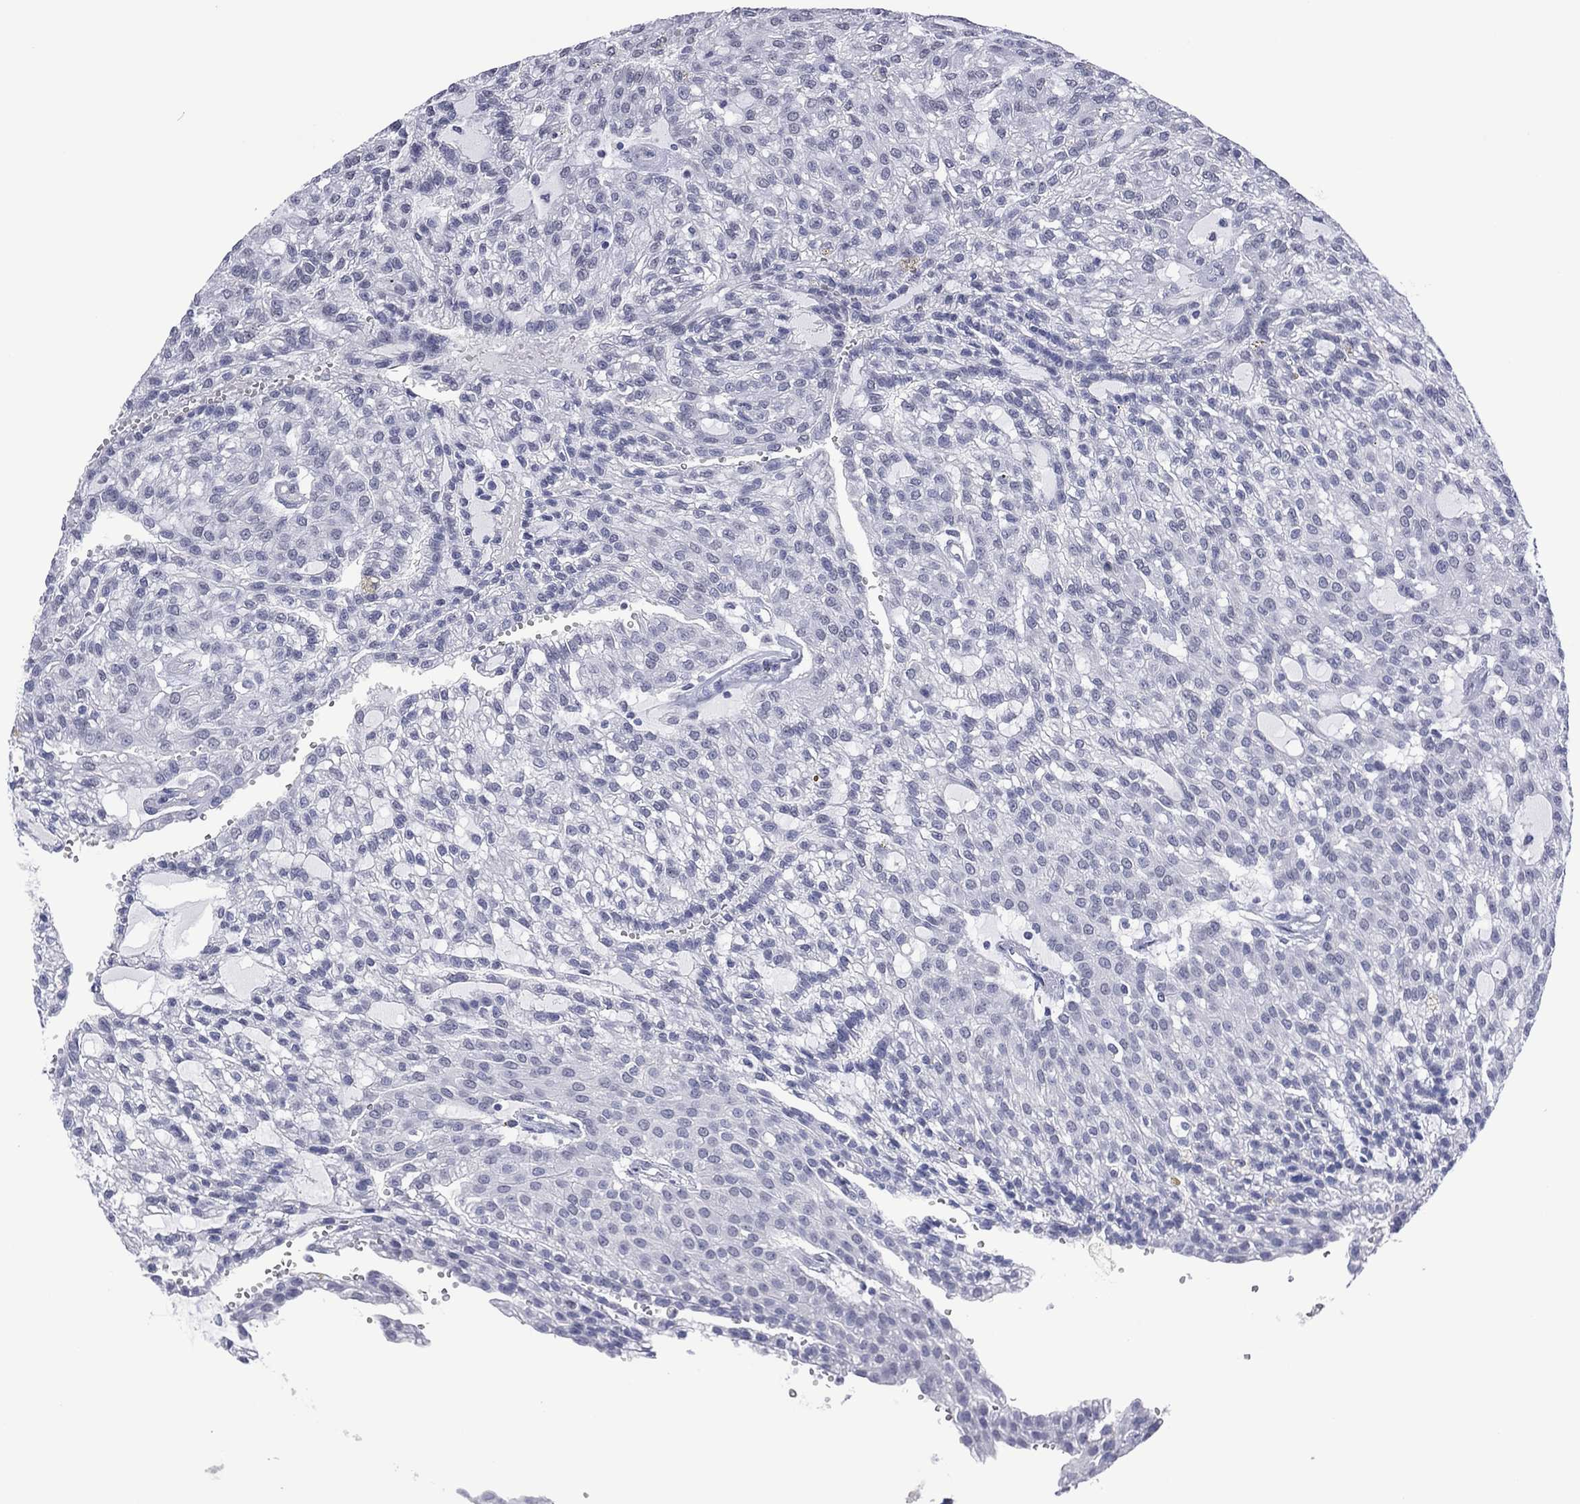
{"staining": {"intensity": "negative", "quantity": "none", "location": "none"}, "tissue": "renal cancer", "cell_type": "Tumor cells", "image_type": "cancer", "snomed": [{"axis": "morphology", "description": "Adenocarcinoma, NOS"}, {"axis": "topography", "description": "Kidney"}], "caption": "Protein analysis of renal cancer demonstrates no significant positivity in tumor cells.", "gene": "UTF1", "patient": {"sex": "male", "age": 63}}